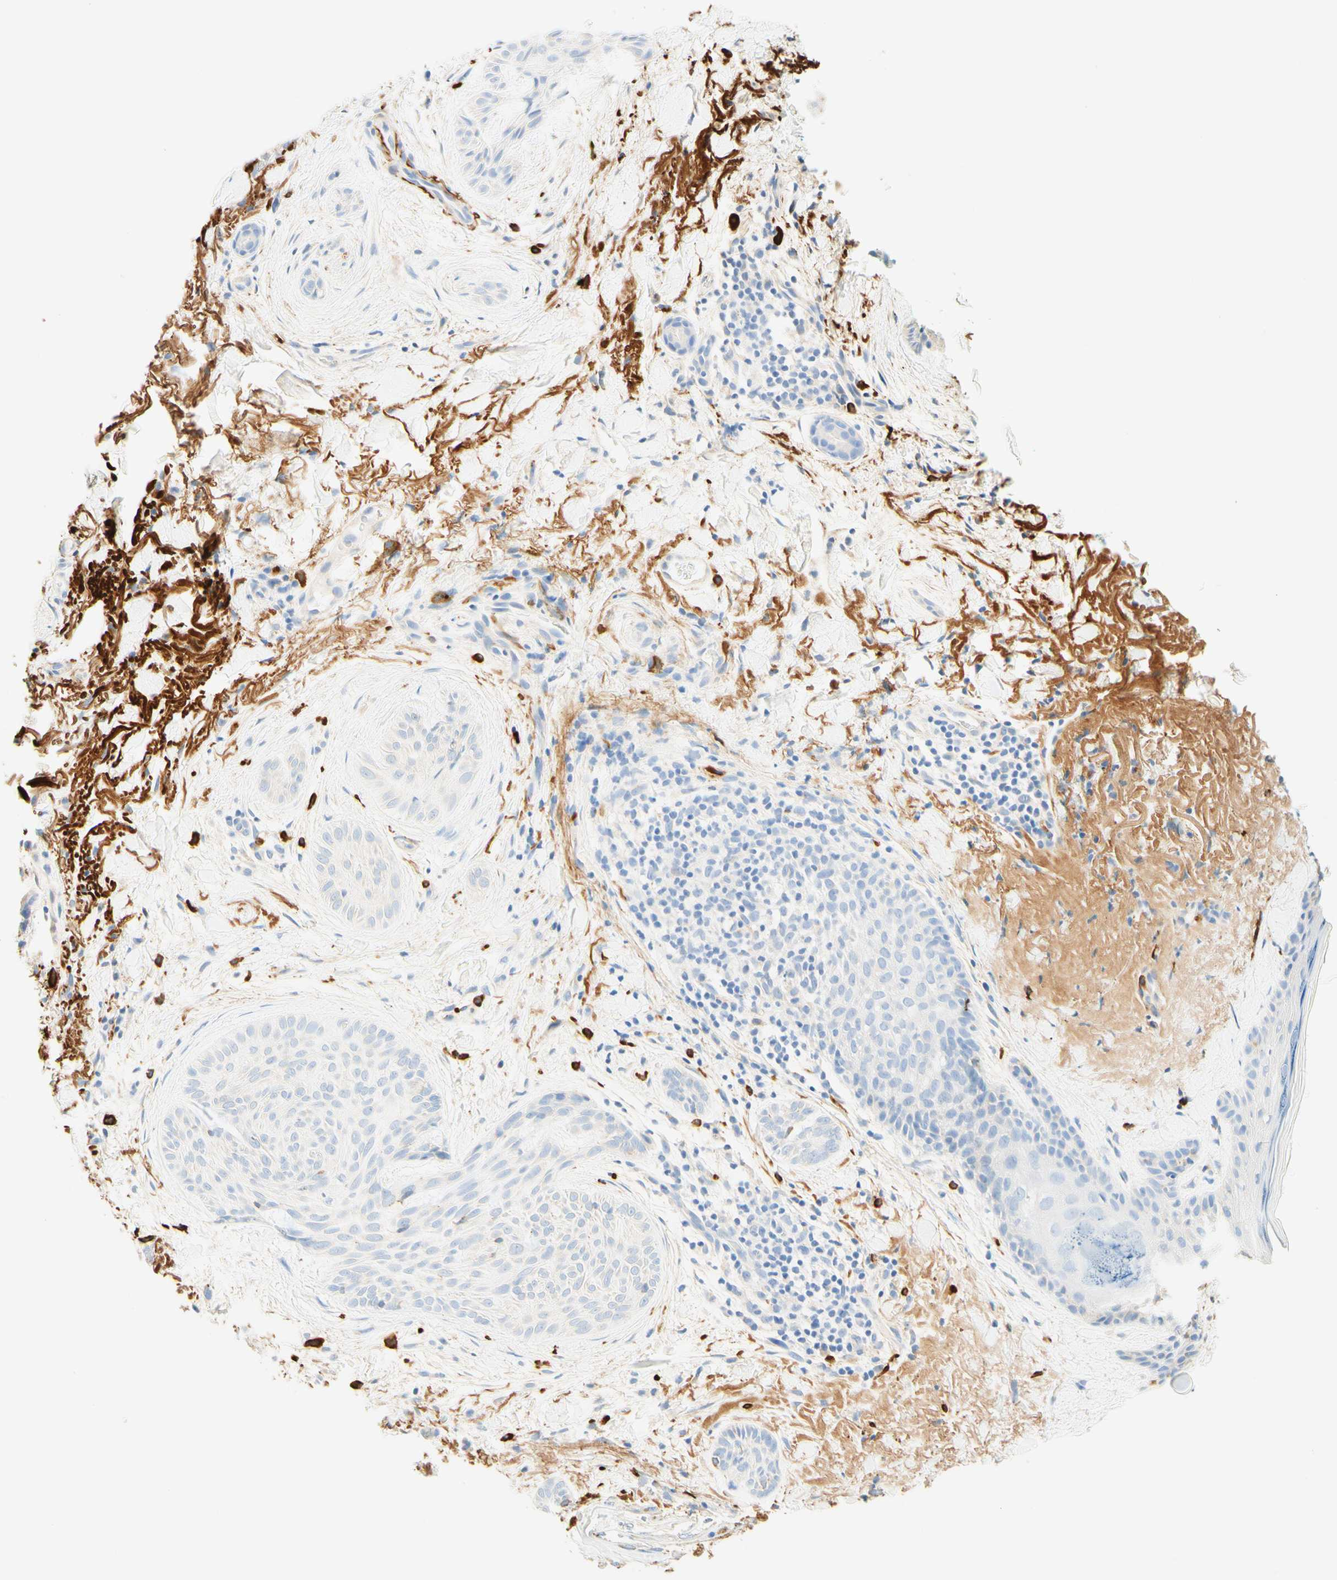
{"staining": {"intensity": "negative", "quantity": "none", "location": "none"}, "tissue": "skin cancer", "cell_type": "Tumor cells", "image_type": "cancer", "snomed": [{"axis": "morphology", "description": "Normal tissue, NOS"}, {"axis": "morphology", "description": "Basal cell carcinoma"}, {"axis": "topography", "description": "Skin"}], "caption": "Photomicrograph shows no significant protein expression in tumor cells of basal cell carcinoma (skin). (Brightfield microscopy of DAB IHC at high magnification).", "gene": "CD63", "patient": {"sex": "female", "age": 71}}